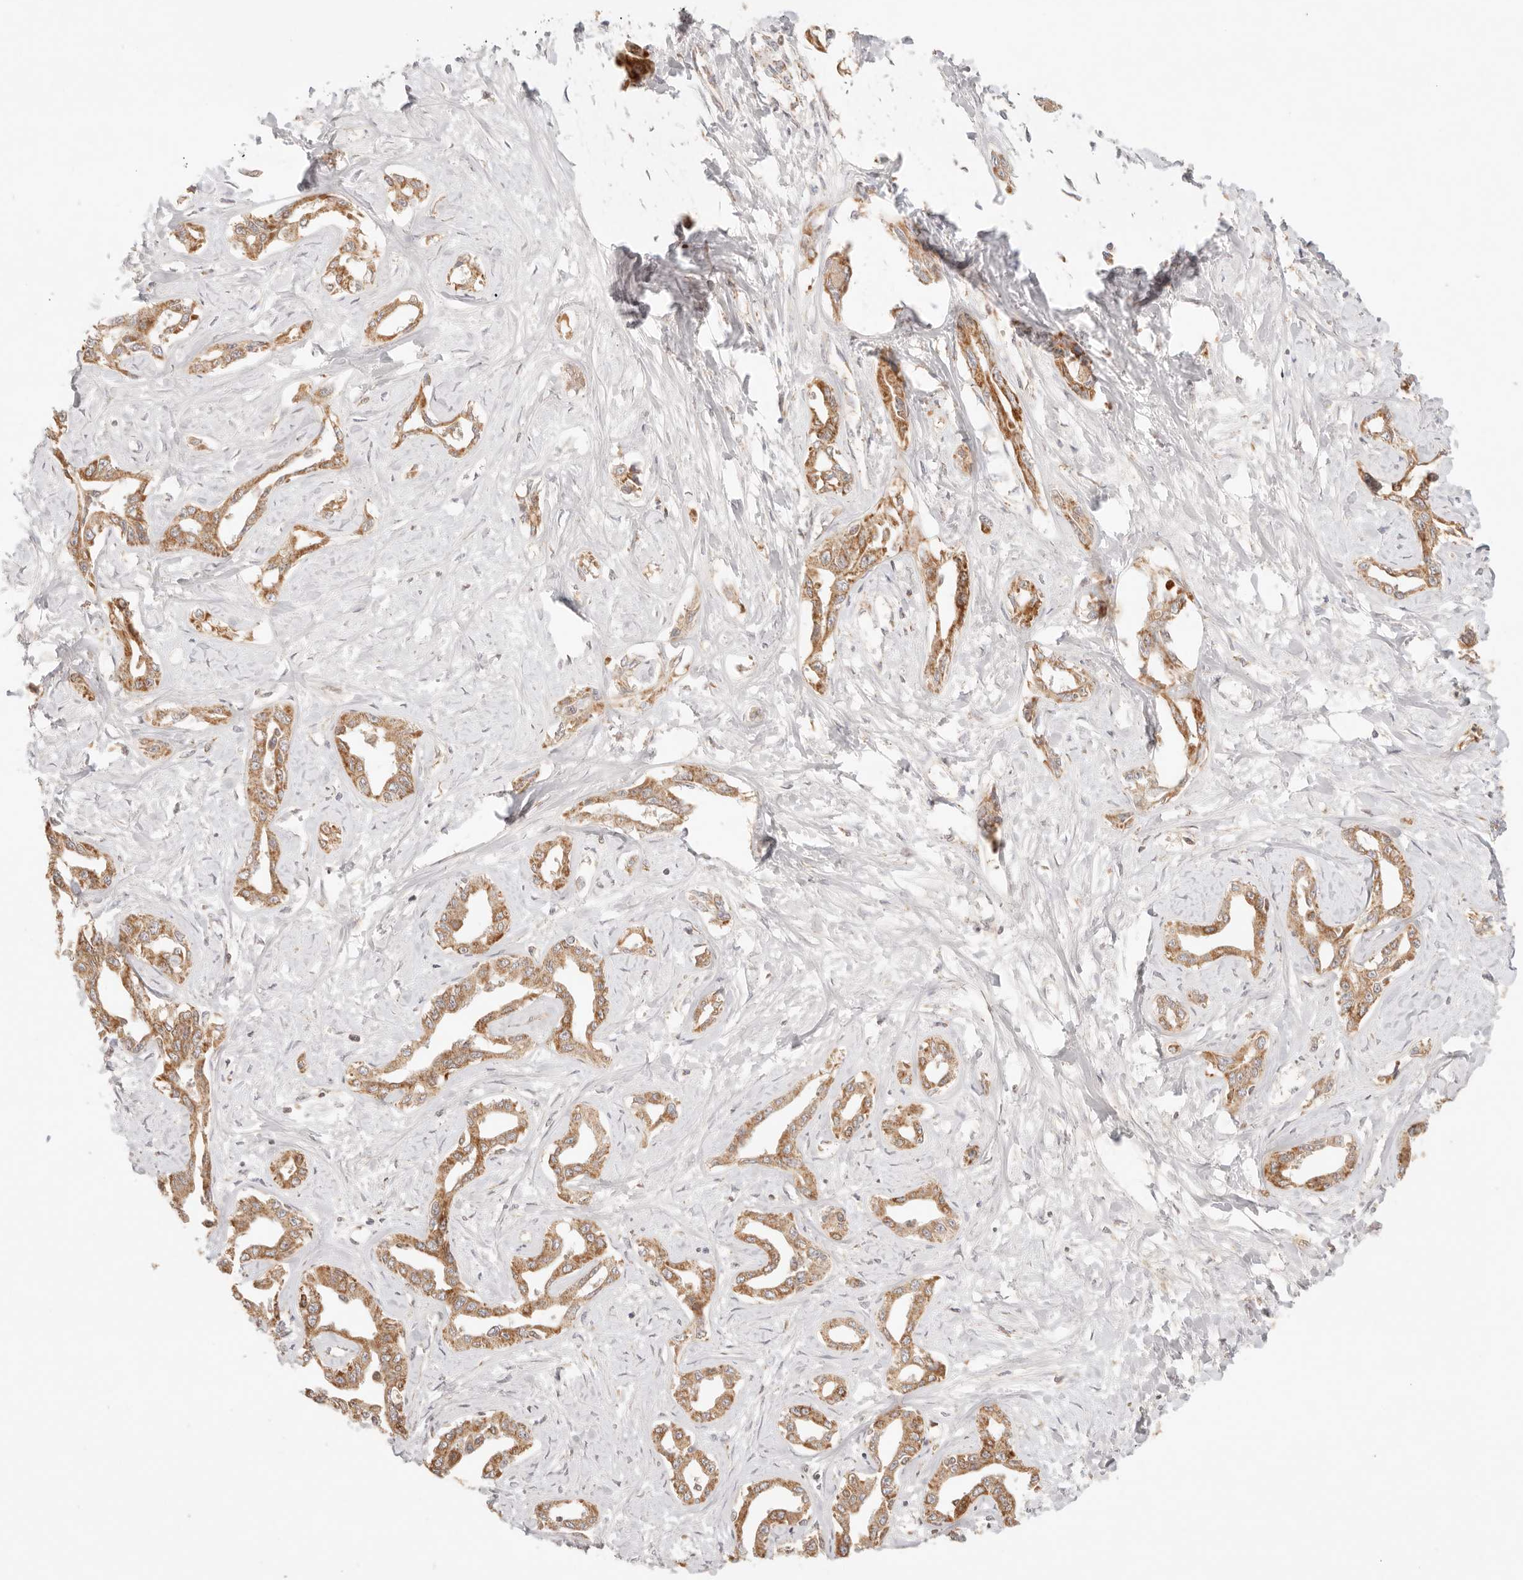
{"staining": {"intensity": "strong", "quantity": ">75%", "location": "cytoplasmic/membranous"}, "tissue": "liver cancer", "cell_type": "Tumor cells", "image_type": "cancer", "snomed": [{"axis": "morphology", "description": "Cholangiocarcinoma"}, {"axis": "topography", "description": "Liver"}], "caption": "DAB (3,3'-diaminobenzidine) immunohistochemical staining of human liver cancer demonstrates strong cytoplasmic/membranous protein staining in about >75% of tumor cells. (DAB IHC, brown staining for protein, blue staining for nuclei).", "gene": "COA6", "patient": {"sex": "male", "age": 59}}